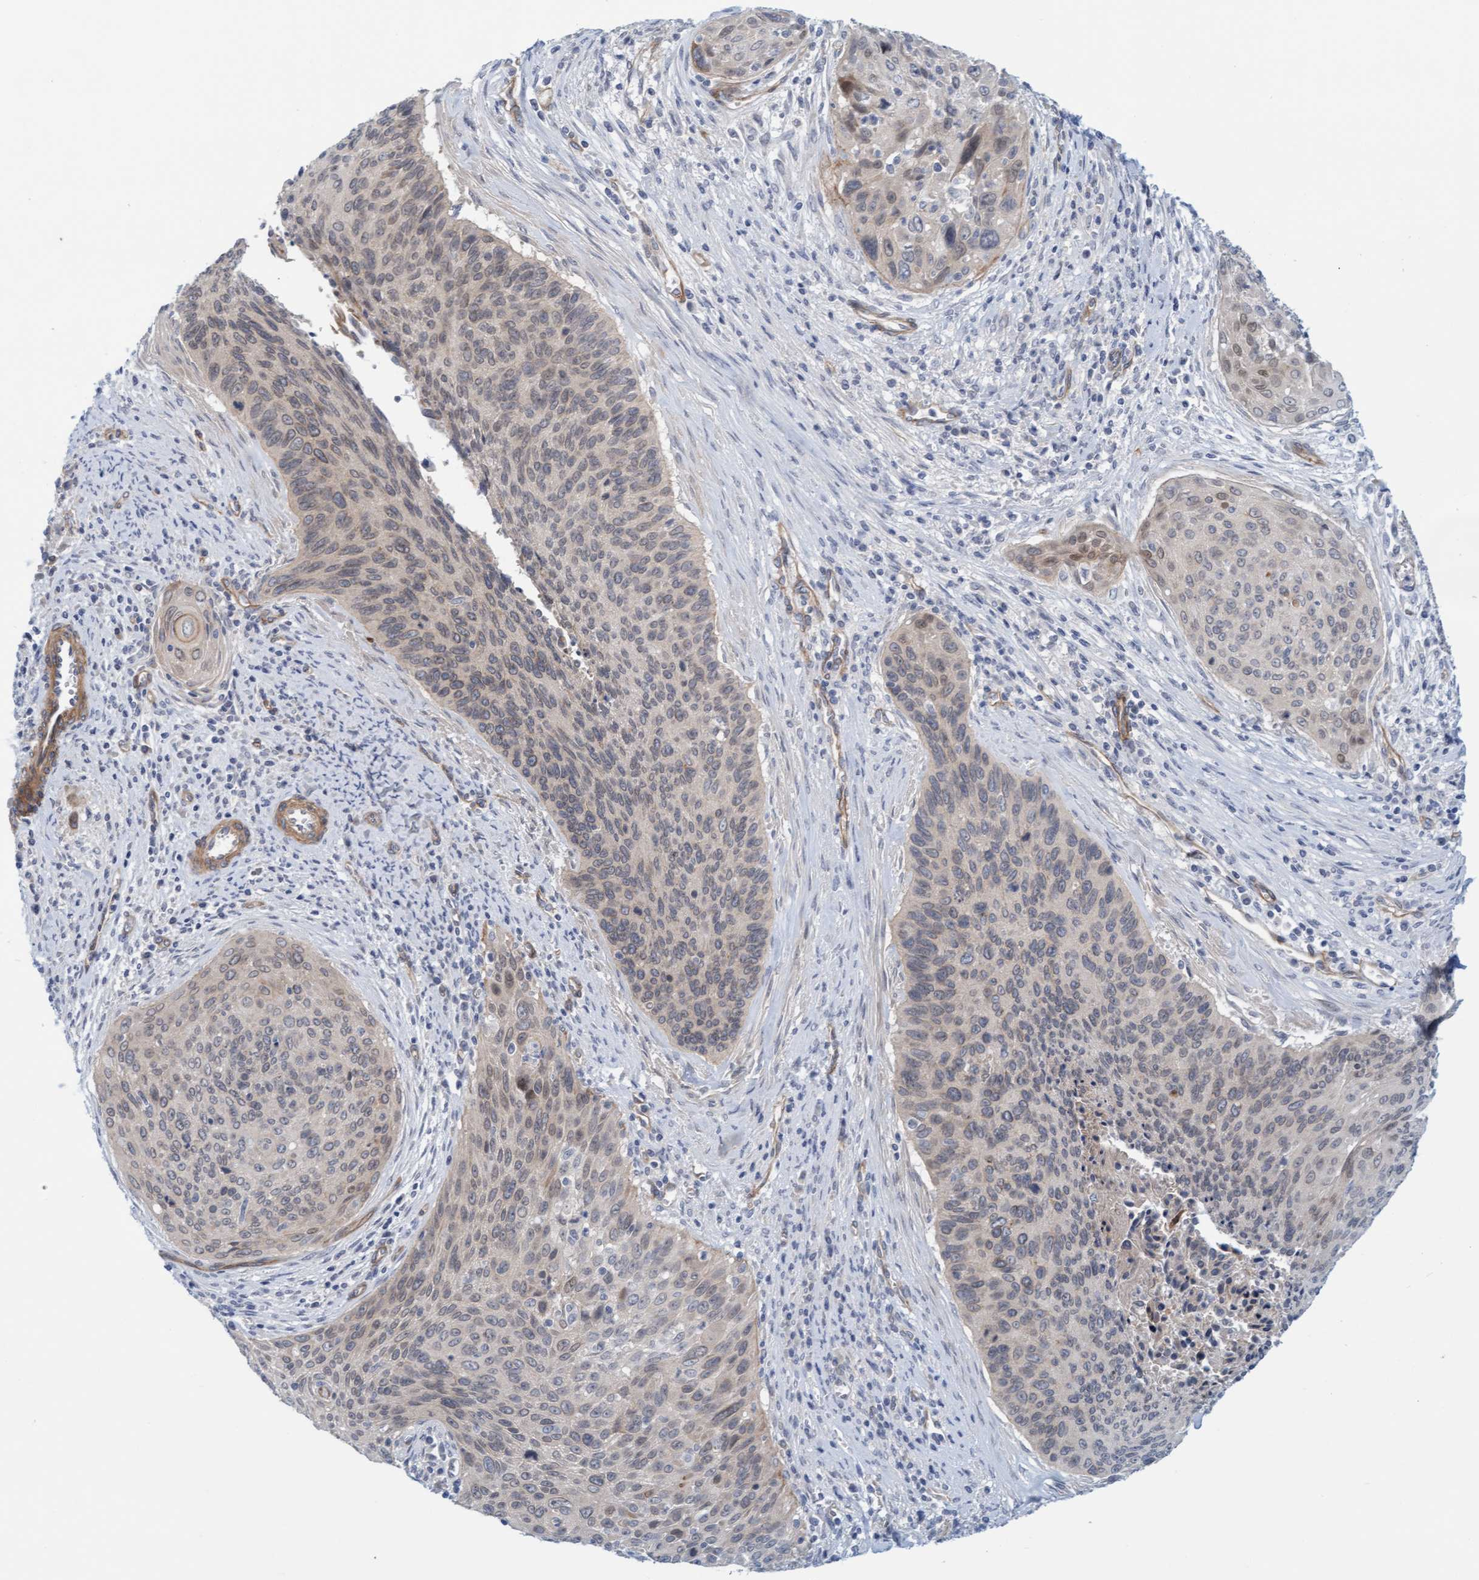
{"staining": {"intensity": "weak", "quantity": "25%-75%", "location": "cytoplasmic/membranous,nuclear"}, "tissue": "cervical cancer", "cell_type": "Tumor cells", "image_type": "cancer", "snomed": [{"axis": "morphology", "description": "Squamous cell carcinoma, NOS"}, {"axis": "topography", "description": "Cervix"}], "caption": "Tumor cells show weak cytoplasmic/membranous and nuclear staining in approximately 25%-75% of cells in cervical cancer.", "gene": "TSTD2", "patient": {"sex": "female", "age": 55}}